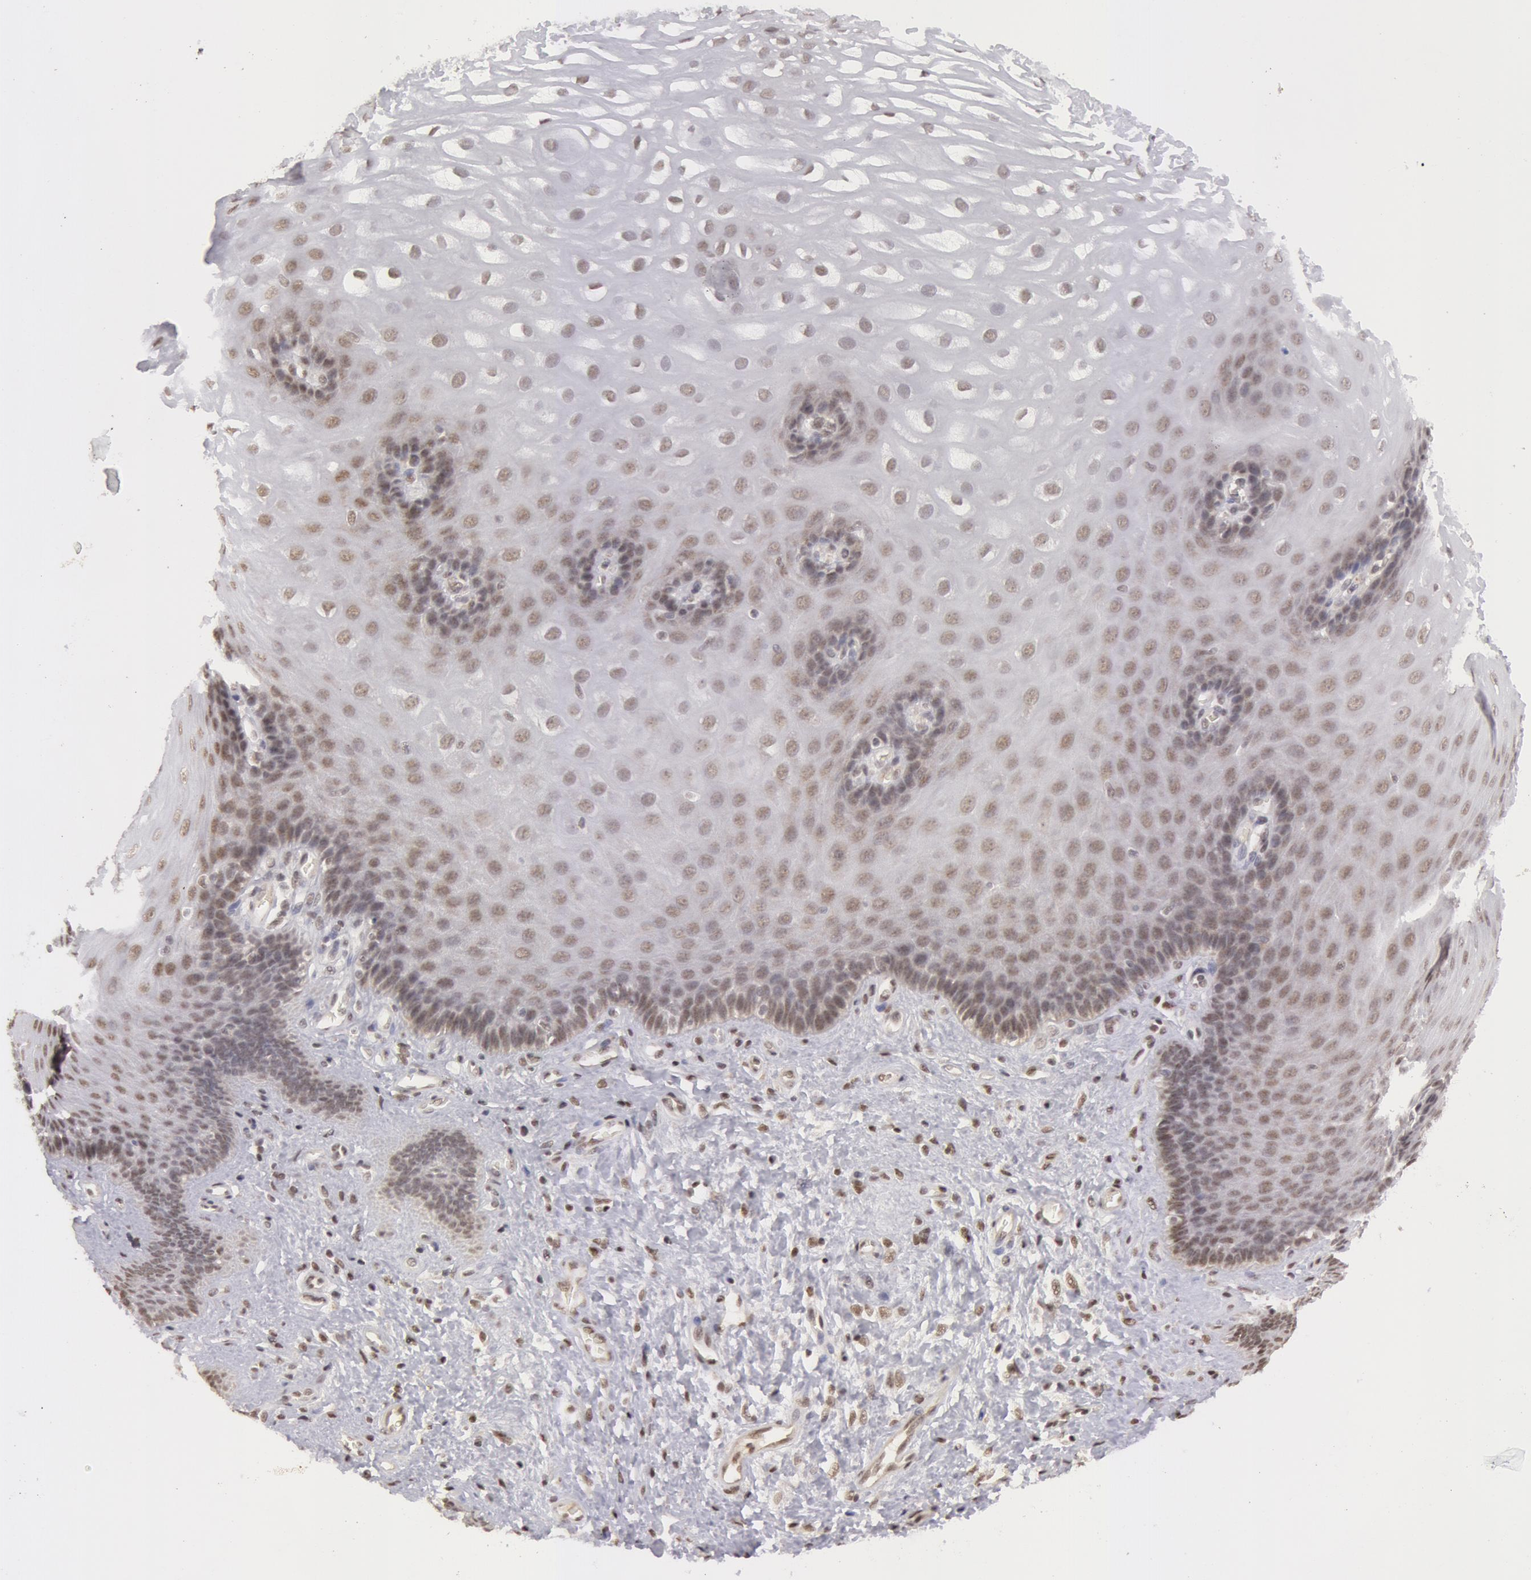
{"staining": {"intensity": "weak", "quantity": "25%-75%", "location": "nuclear"}, "tissue": "esophagus", "cell_type": "Squamous epithelial cells", "image_type": "normal", "snomed": [{"axis": "morphology", "description": "Normal tissue, NOS"}, {"axis": "morphology", "description": "Adenocarcinoma, NOS"}, {"axis": "topography", "description": "Esophagus"}, {"axis": "topography", "description": "Stomach"}], "caption": "Immunohistochemistry (IHC) (DAB) staining of normal esophagus shows weak nuclear protein expression in approximately 25%-75% of squamous epithelial cells.", "gene": "VRTN", "patient": {"sex": "male", "age": 62}}